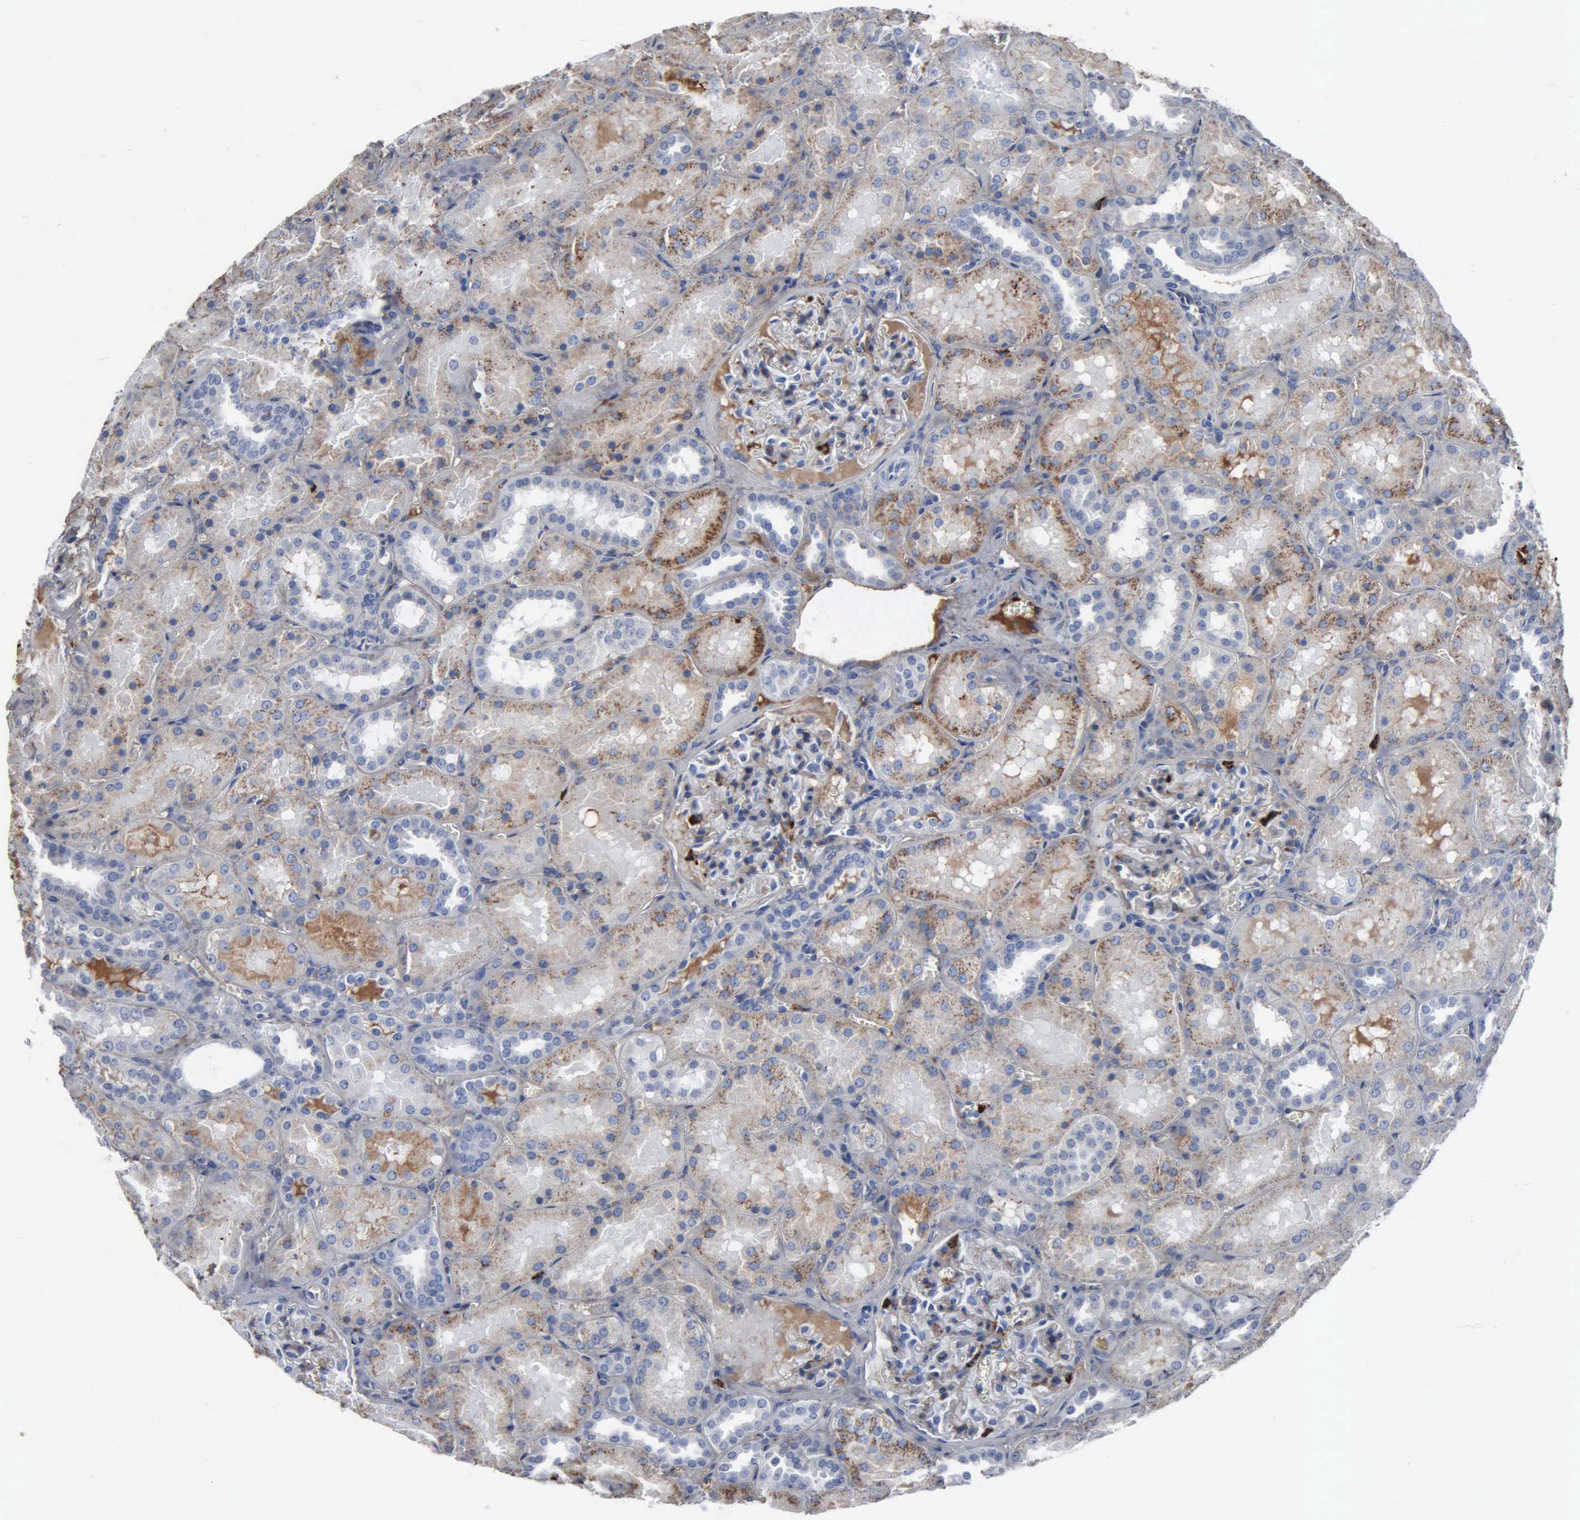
{"staining": {"intensity": "weak", "quantity": ">75%", "location": "cytoplasmic/membranous"}, "tissue": "kidney", "cell_type": "Cells in glomeruli", "image_type": "normal", "snomed": [{"axis": "morphology", "description": "Normal tissue, NOS"}, {"axis": "topography", "description": "Kidney"}], "caption": "Brown immunohistochemical staining in unremarkable human kidney exhibits weak cytoplasmic/membranous positivity in approximately >75% of cells in glomeruli. (DAB IHC, brown staining for protein, blue staining for nuclei).", "gene": "FN1", "patient": {"sex": "female", "age": 52}}